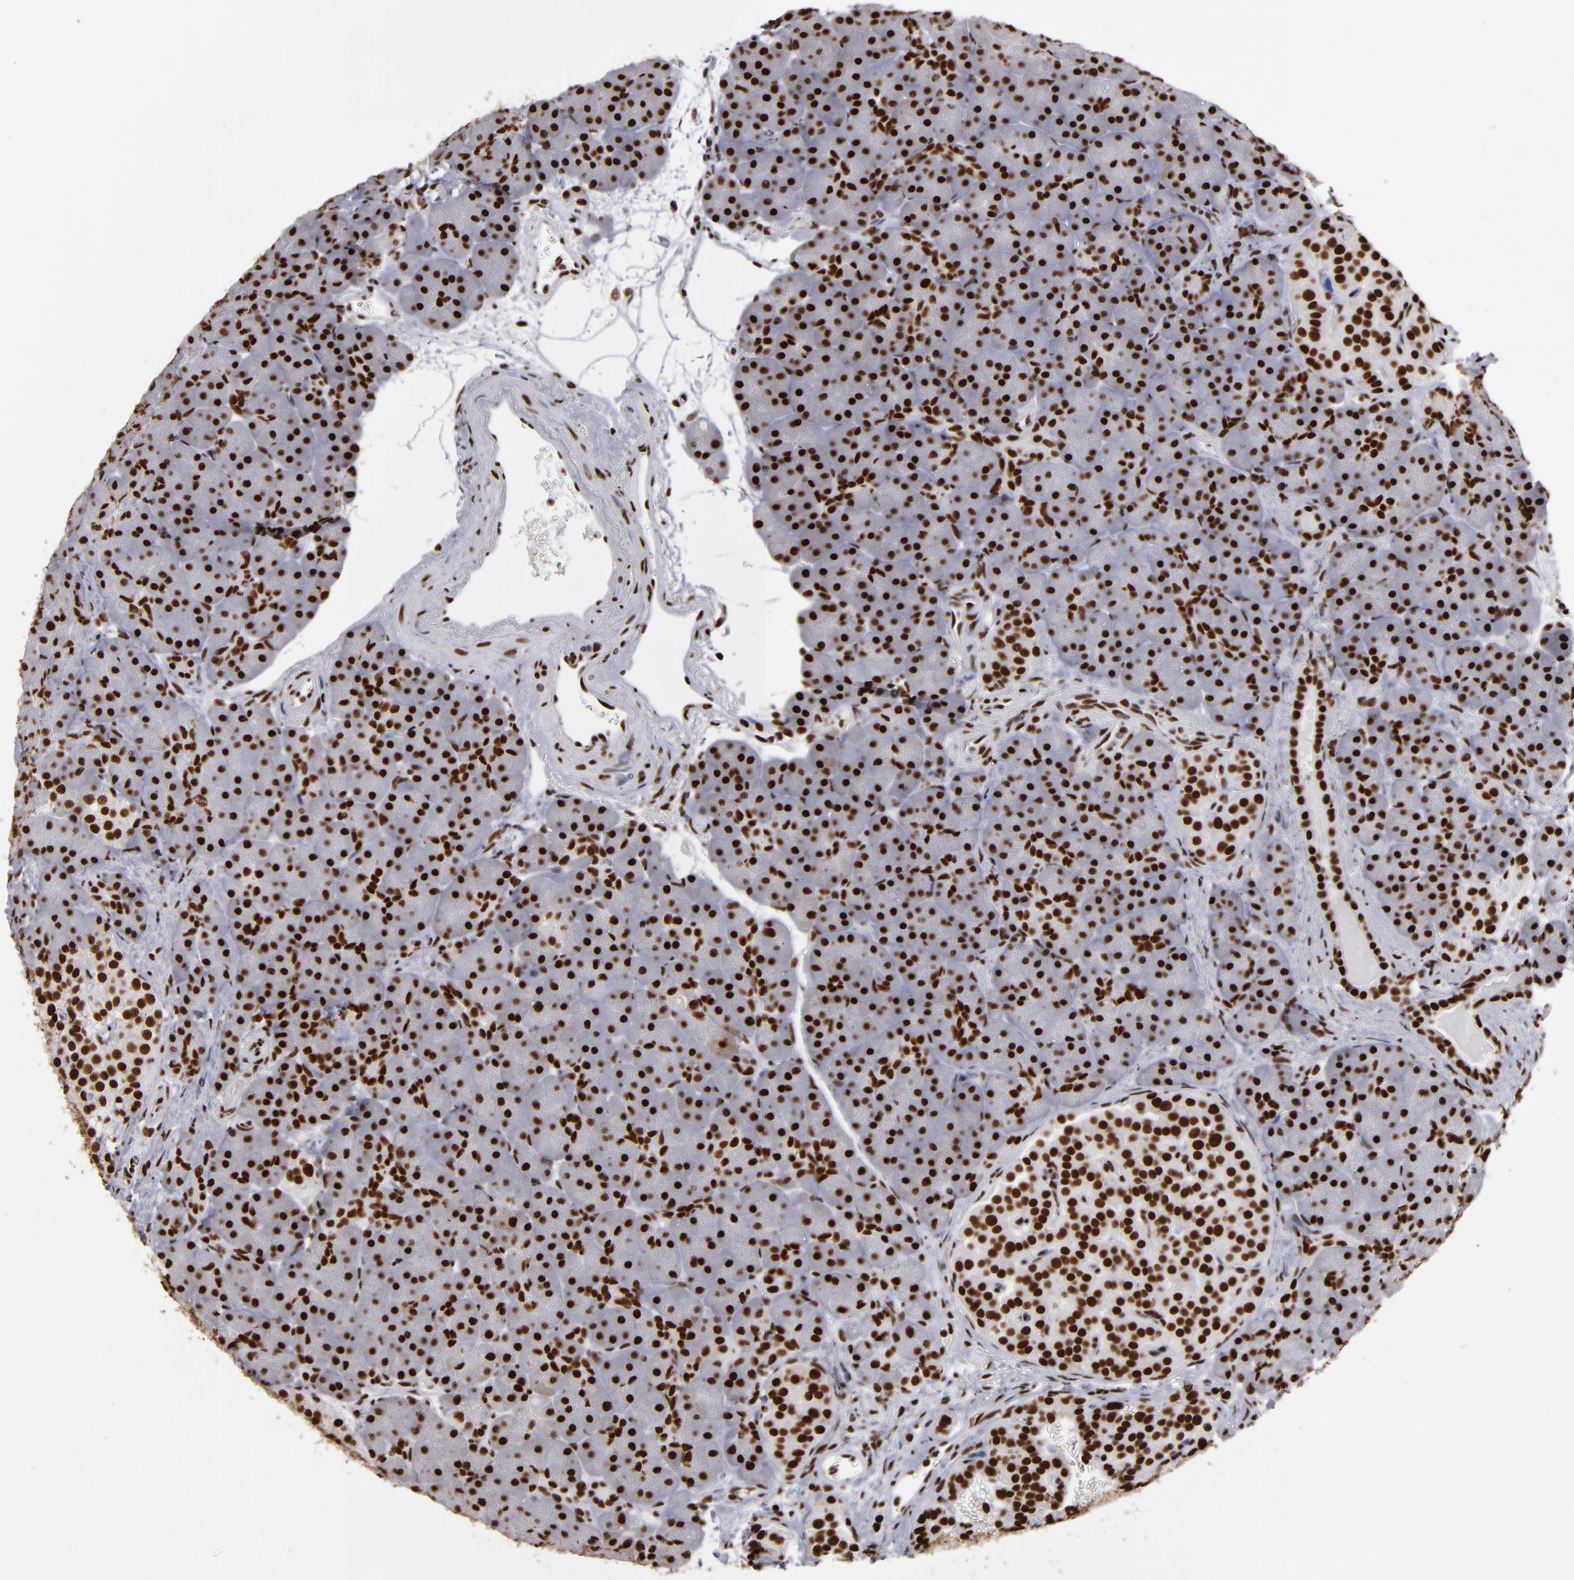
{"staining": {"intensity": "strong", "quantity": ">75%", "location": "nuclear"}, "tissue": "pancreas", "cell_type": "Exocrine glandular cells", "image_type": "normal", "snomed": [{"axis": "morphology", "description": "Normal tissue, NOS"}, {"axis": "topography", "description": "Pancreas"}], "caption": "Immunohistochemistry (IHC) image of benign pancreas: pancreas stained using immunohistochemistry (IHC) reveals high levels of strong protein expression localized specifically in the nuclear of exocrine glandular cells, appearing as a nuclear brown color.", "gene": "MRE11", "patient": {"sex": "male", "age": 66}}